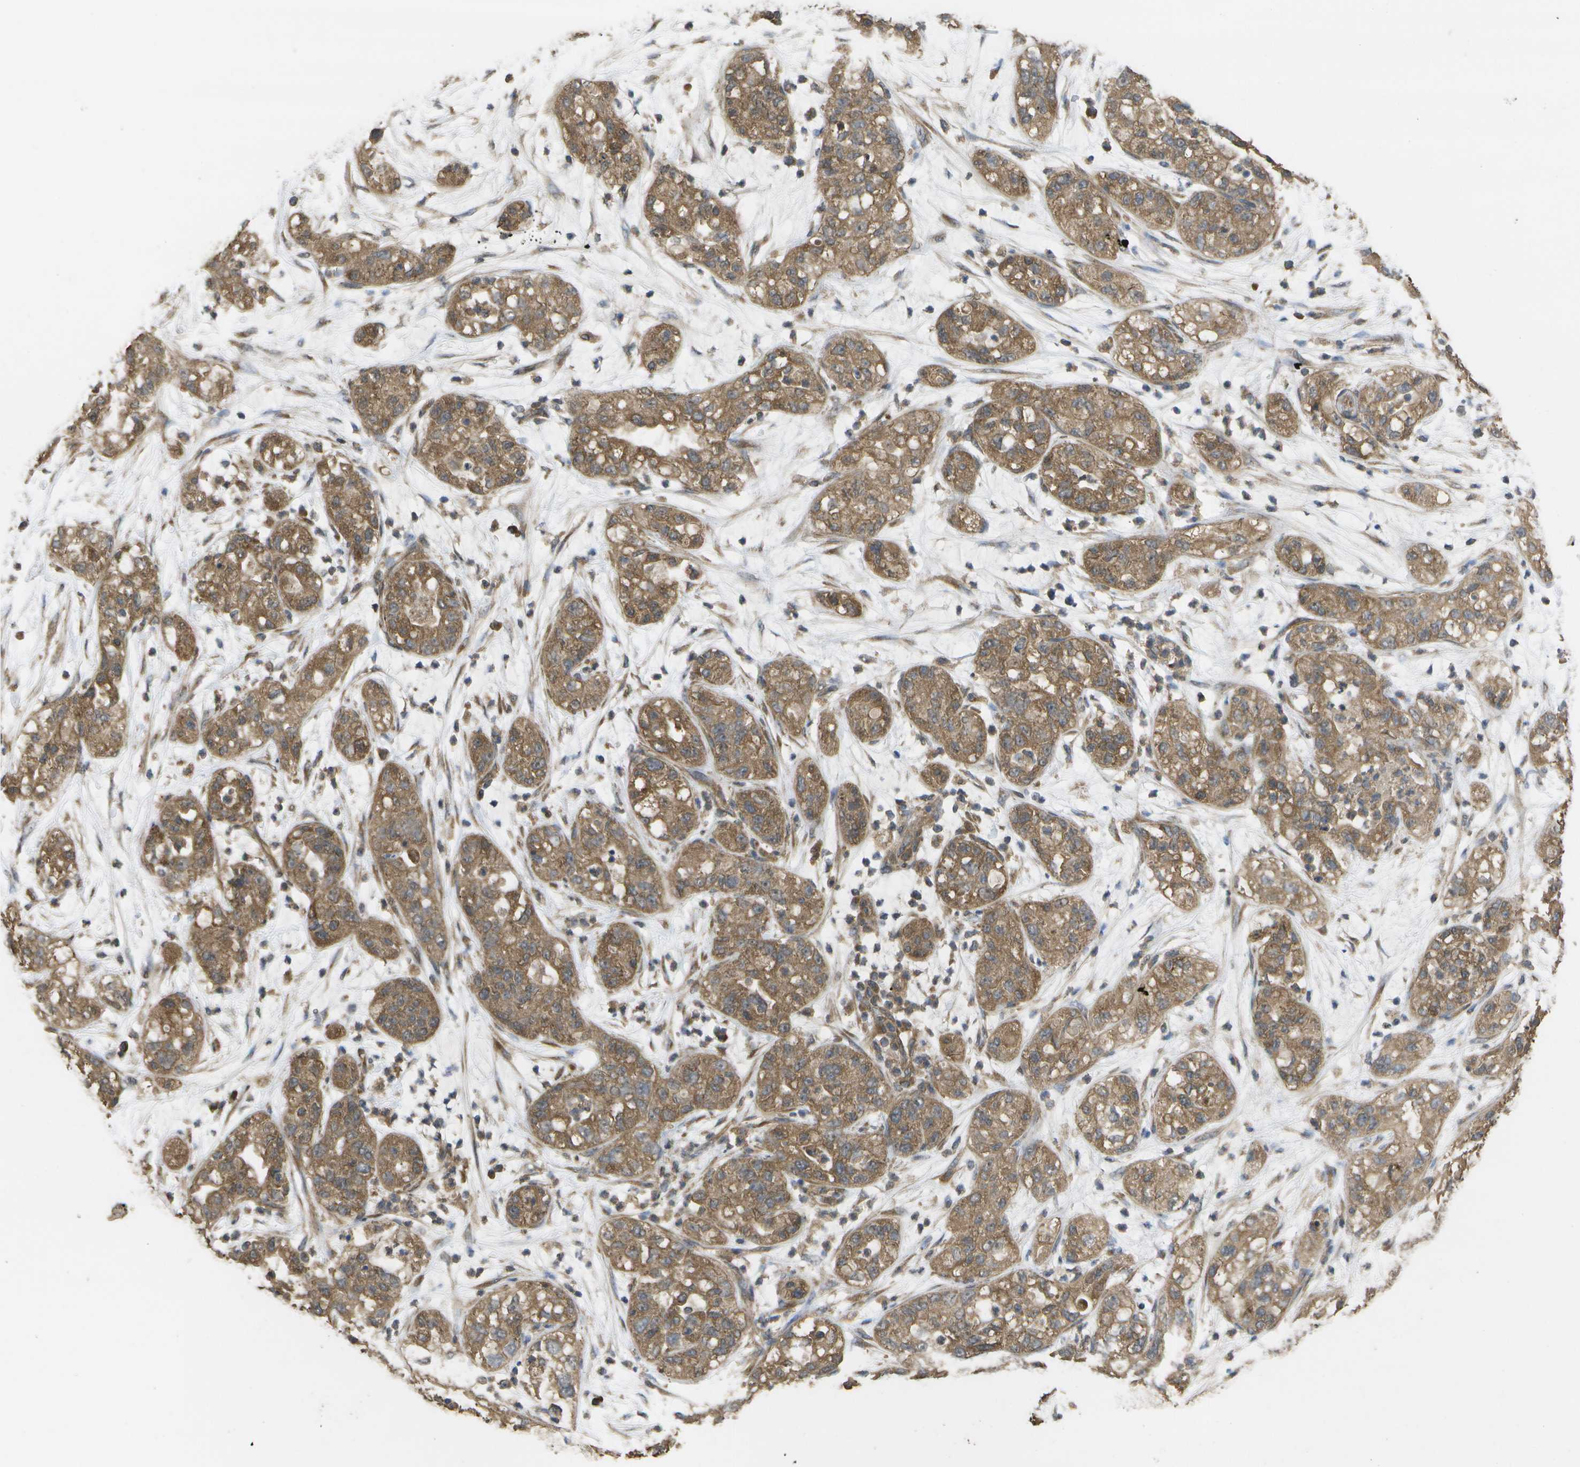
{"staining": {"intensity": "moderate", "quantity": ">75%", "location": "cytoplasmic/membranous"}, "tissue": "pancreatic cancer", "cell_type": "Tumor cells", "image_type": "cancer", "snomed": [{"axis": "morphology", "description": "Adenocarcinoma, NOS"}, {"axis": "topography", "description": "Pancreas"}], "caption": "Brown immunohistochemical staining in human pancreatic cancer exhibits moderate cytoplasmic/membranous expression in about >75% of tumor cells.", "gene": "SACS", "patient": {"sex": "female", "age": 78}}